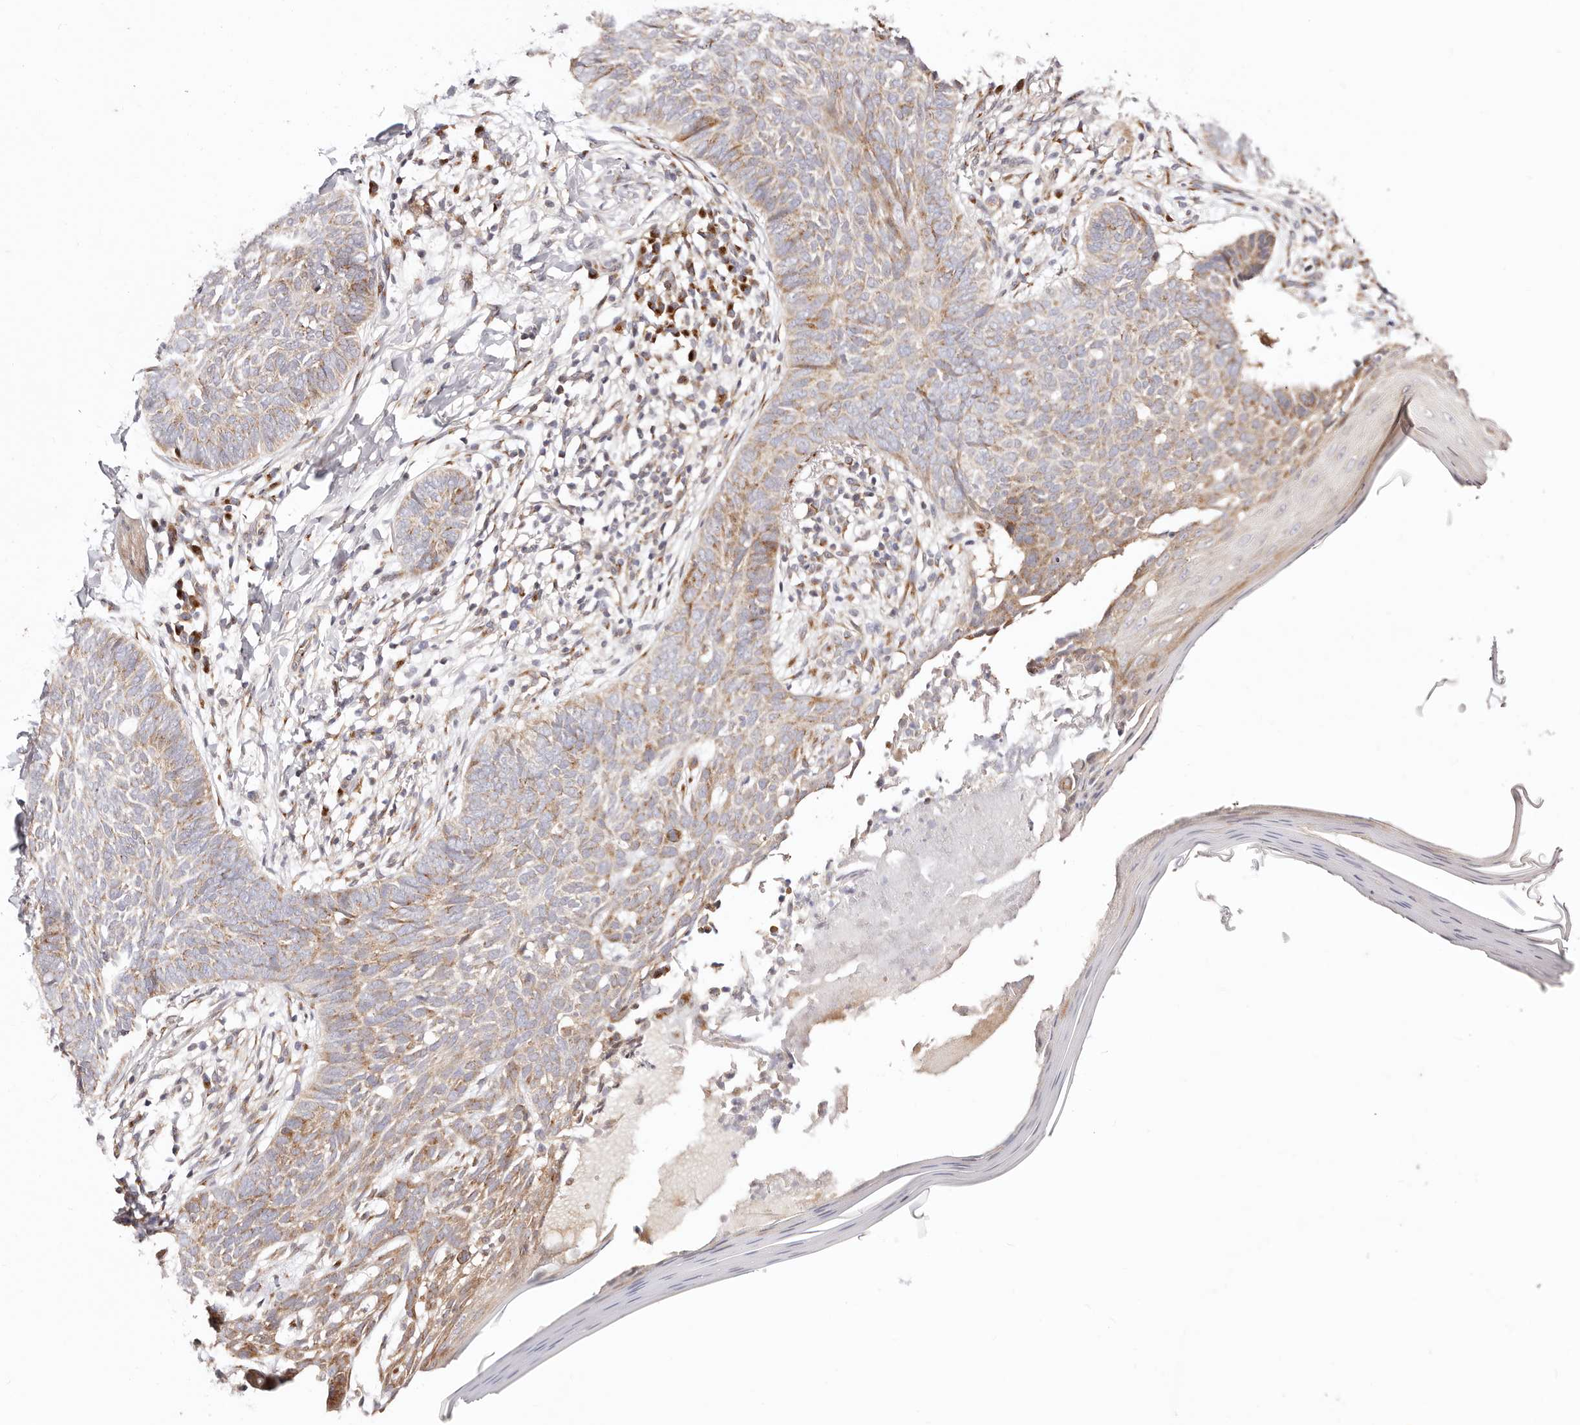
{"staining": {"intensity": "moderate", "quantity": "<25%", "location": "cytoplasmic/membranous"}, "tissue": "skin cancer", "cell_type": "Tumor cells", "image_type": "cancer", "snomed": [{"axis": "morphology", "description": "Normal tissue, NOS"}, {"axis": "morphology", "description": "Basal cell carcinoma"}, {"axis": "topography", "description": "Skin"}], "caption": "IHC (DAB) staining of skin cancer demonstrates moderate cytoplasmic/membranous protein expression in about <25% of tumor cells.", "gene": "MAPK6", "patient": {"sex": "male", "age": 50}}